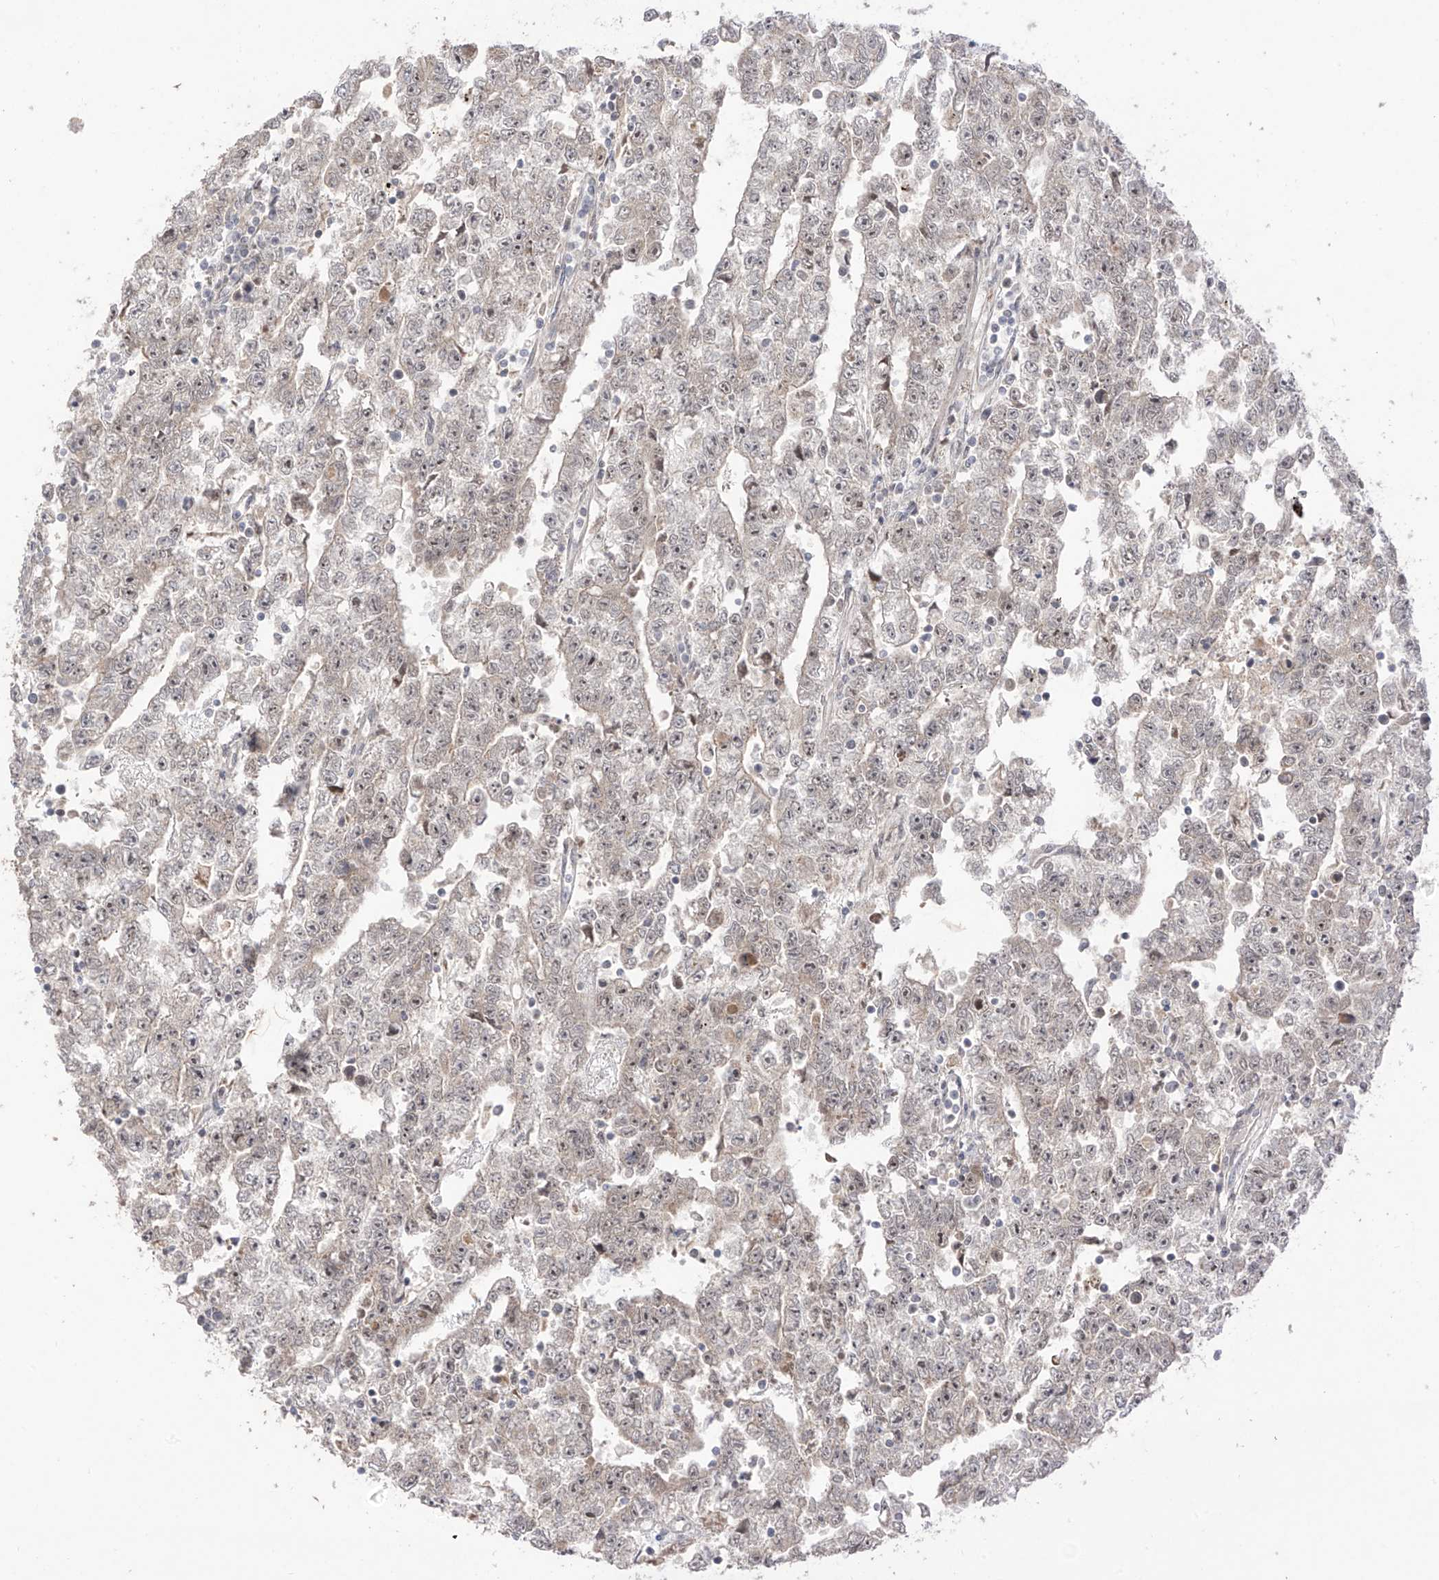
{"staining": {"intensity": "weak", "quantity": ">75%", "location": "nuclear"}, "tissue": "testis cancer", "cell_type": "Tumor cells", "image_type": "cancer", "snomed": [{"axis": "morphology", "description": "Carcinoma, Embryonal, NOS"}, {"axis": "topography", "description": "Testis"}], "caption": "A micrograph showing weak nuclear staining in approximately >75% of tumor cells in testis embryonal carcinoma, as visualized by brown immunohistochemical staining.", "gene": "OGT", "patient": {"sex": "male", "age": 25}}